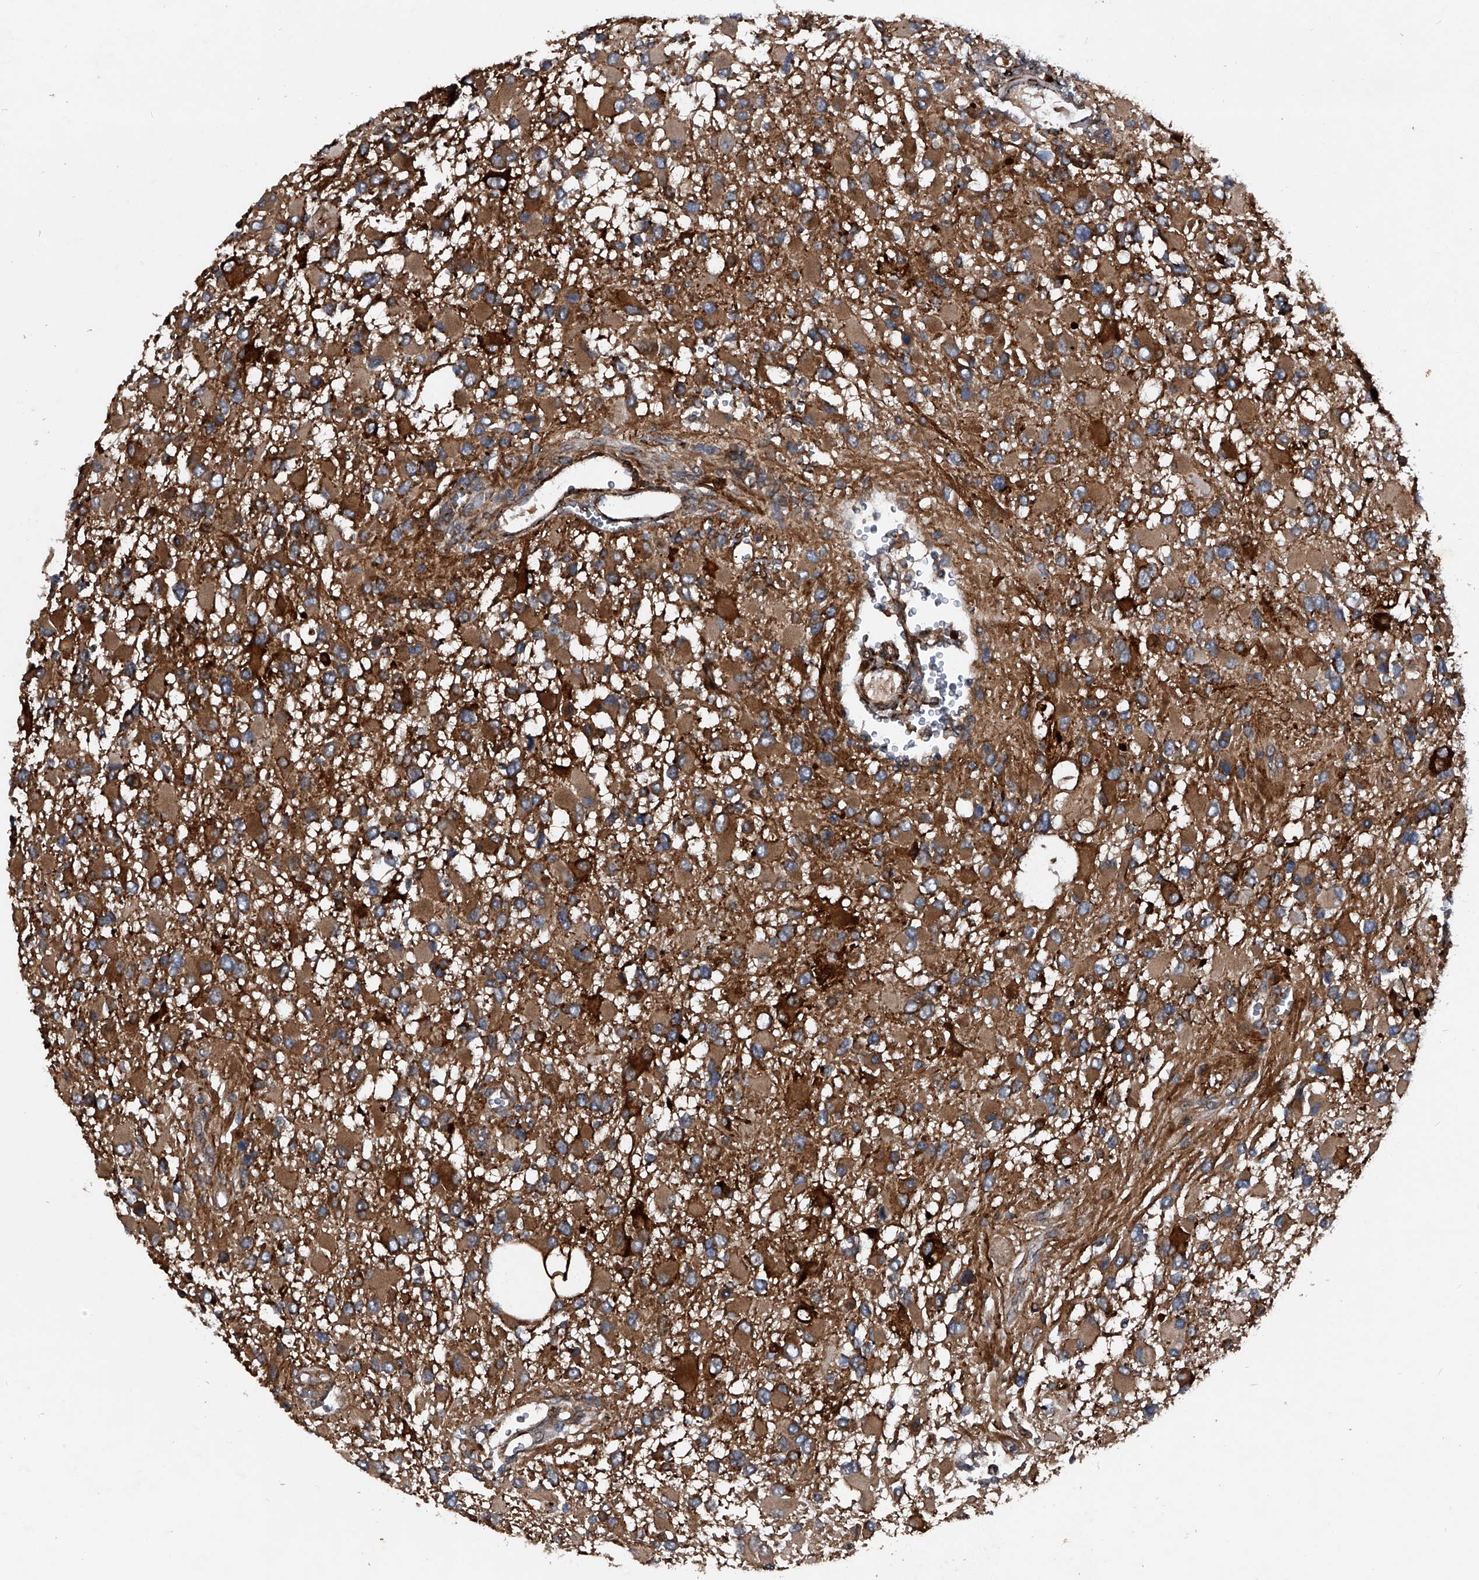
{"staining": {"intensity": "moderate", "quantity": ">75%", "location": "cytoplasmic/membranous"}, "tissue": "glioma", "cell_type": "Tumor cells", "image_type": "cancer", "snomed": [{"axis": "morphology", "description": "Glioma, malignant, High grade"}, {"axis": "topography", "description": "Brain"}], "caption": "Immunohistochemical staining of glioma shows medium levels of moderate cytoplasmic/membranous protein positivity in about >75% of tumor cells. Using DAB (3,3'-diaminobenzidine) (brown) and hematoxylin (blue) stains, captured at high magnification using brightfield microscopy.", "gene": "MAPKAP1", "patient": {"sex": "male", "age": 53}}